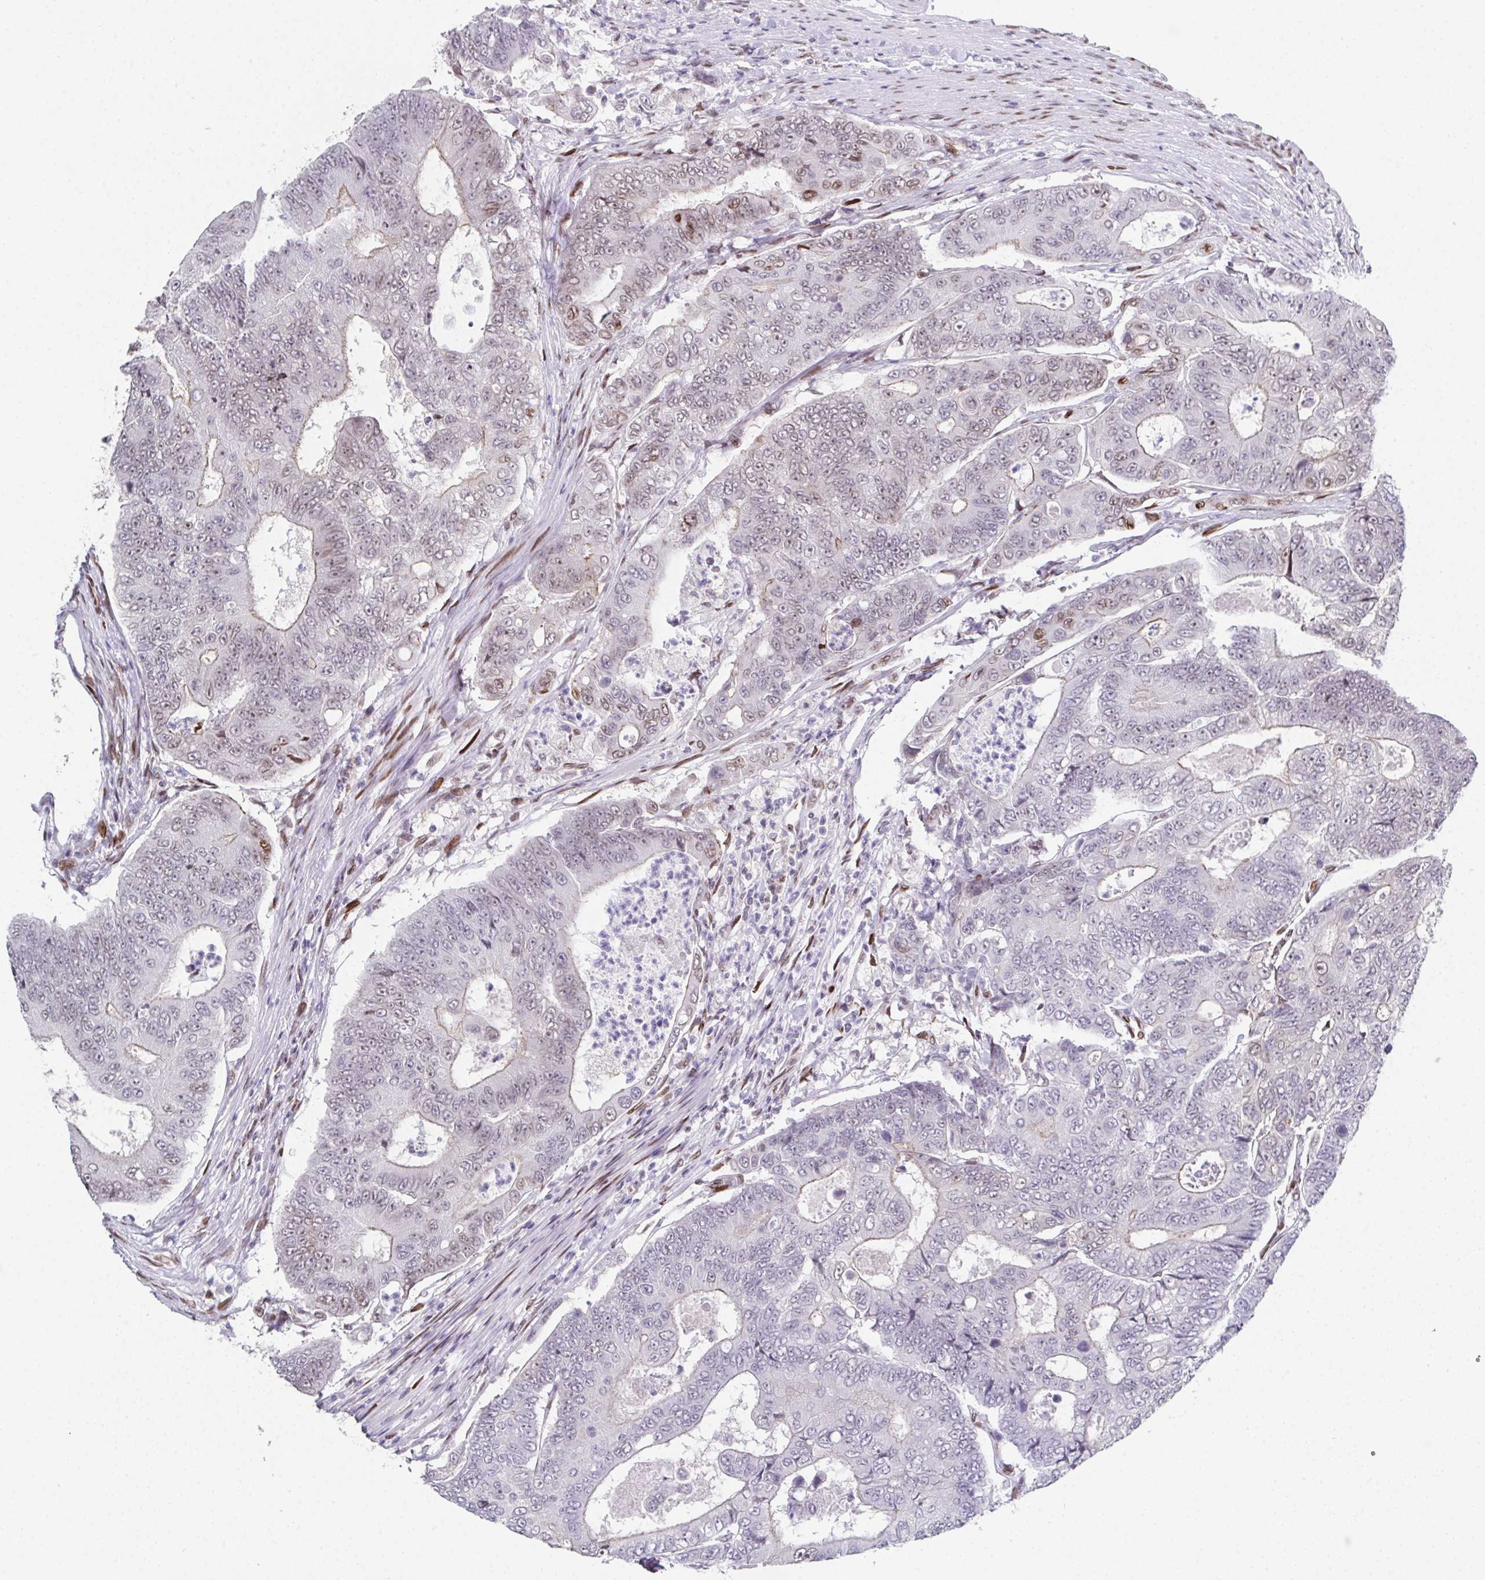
{"staining": {"intensity": "weak", "quantity": "<25%", "location": "nuclear"}, "tissue": "colorectal cancer", "cell_type": "Tumor cells", "image_type": "cancer", "snomed": [{"axis": "morphology", "description": "Adenocarcinoma, NOS"}, {"axis": "topography", "description": "Colon"}], "caption": "Immunohistochemical staining of colorectal cancer (adenocarcinoma) exhibits no significant positivity in tumor cells.", "gene": "RB1", "patient": {"sex": "female", "age": 48}}